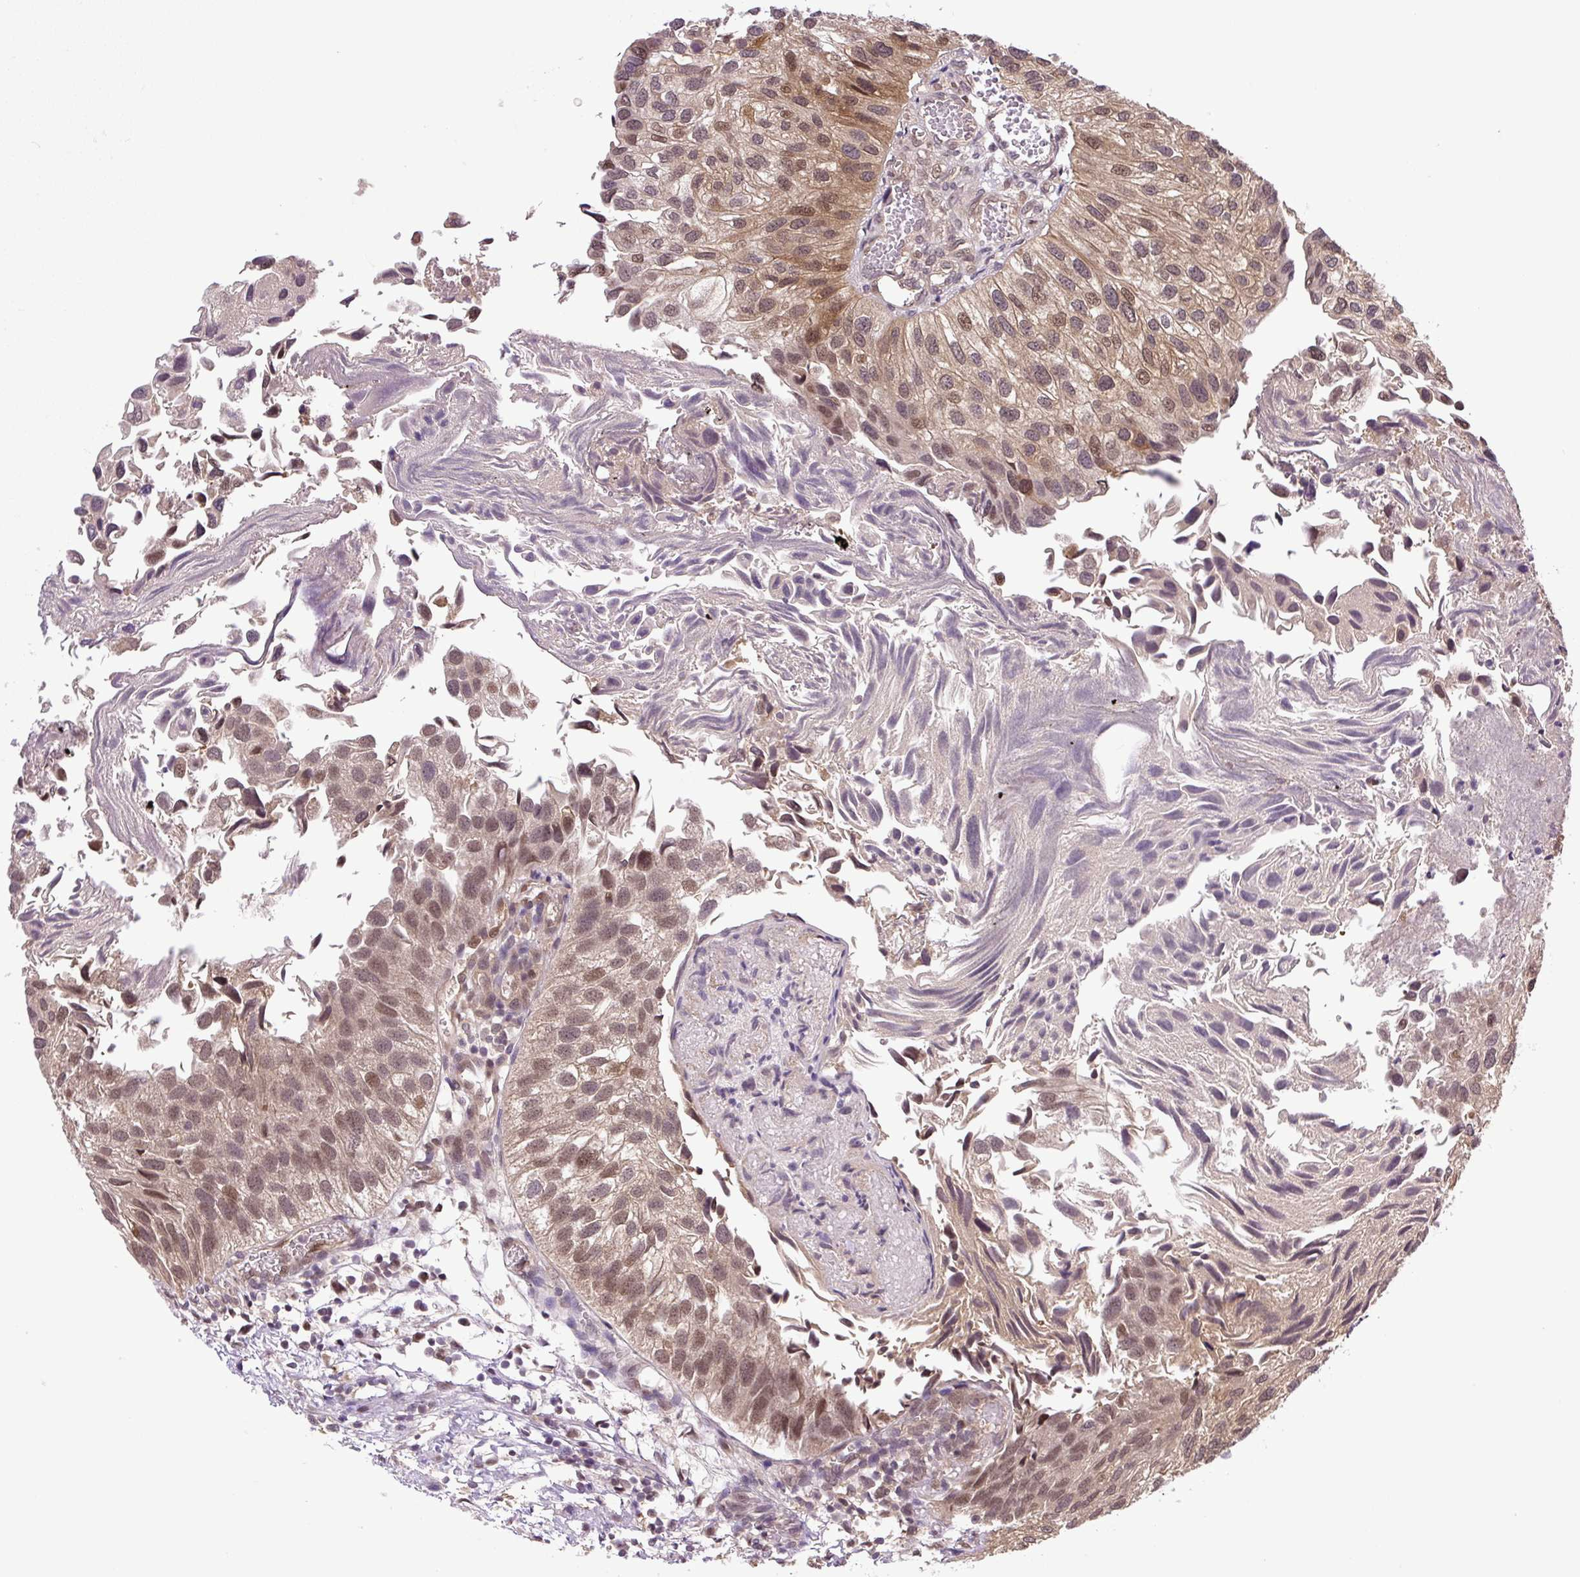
{"staining": {"intensity": "moderate", "quantity": "25%-75%", "location": "cytoplasmic/membranous,nuclear"}, "tissue": "urothelial cancer", "cell_type": "Tumor cells", "image_type": "cancer", "snomed": [{"axis": "morphology", "description": "Urothelial carcinoma, Low grade"}, {"axis": "topography", "description": "Urinary bladder"}], "caption": "IHC of low-grade urothelial carcinoma displays medium levels of moderate cytoplasmic/membranous and nuclear expression in approximately 25%-75% of tumor cells. The protein of interest is stained brown, and the nuclei are stained in blue (DAB IHC with brightfield microscopy, high magnification).", "gene": "SGTA", "patient": {"sex": "female", "age": 89}}